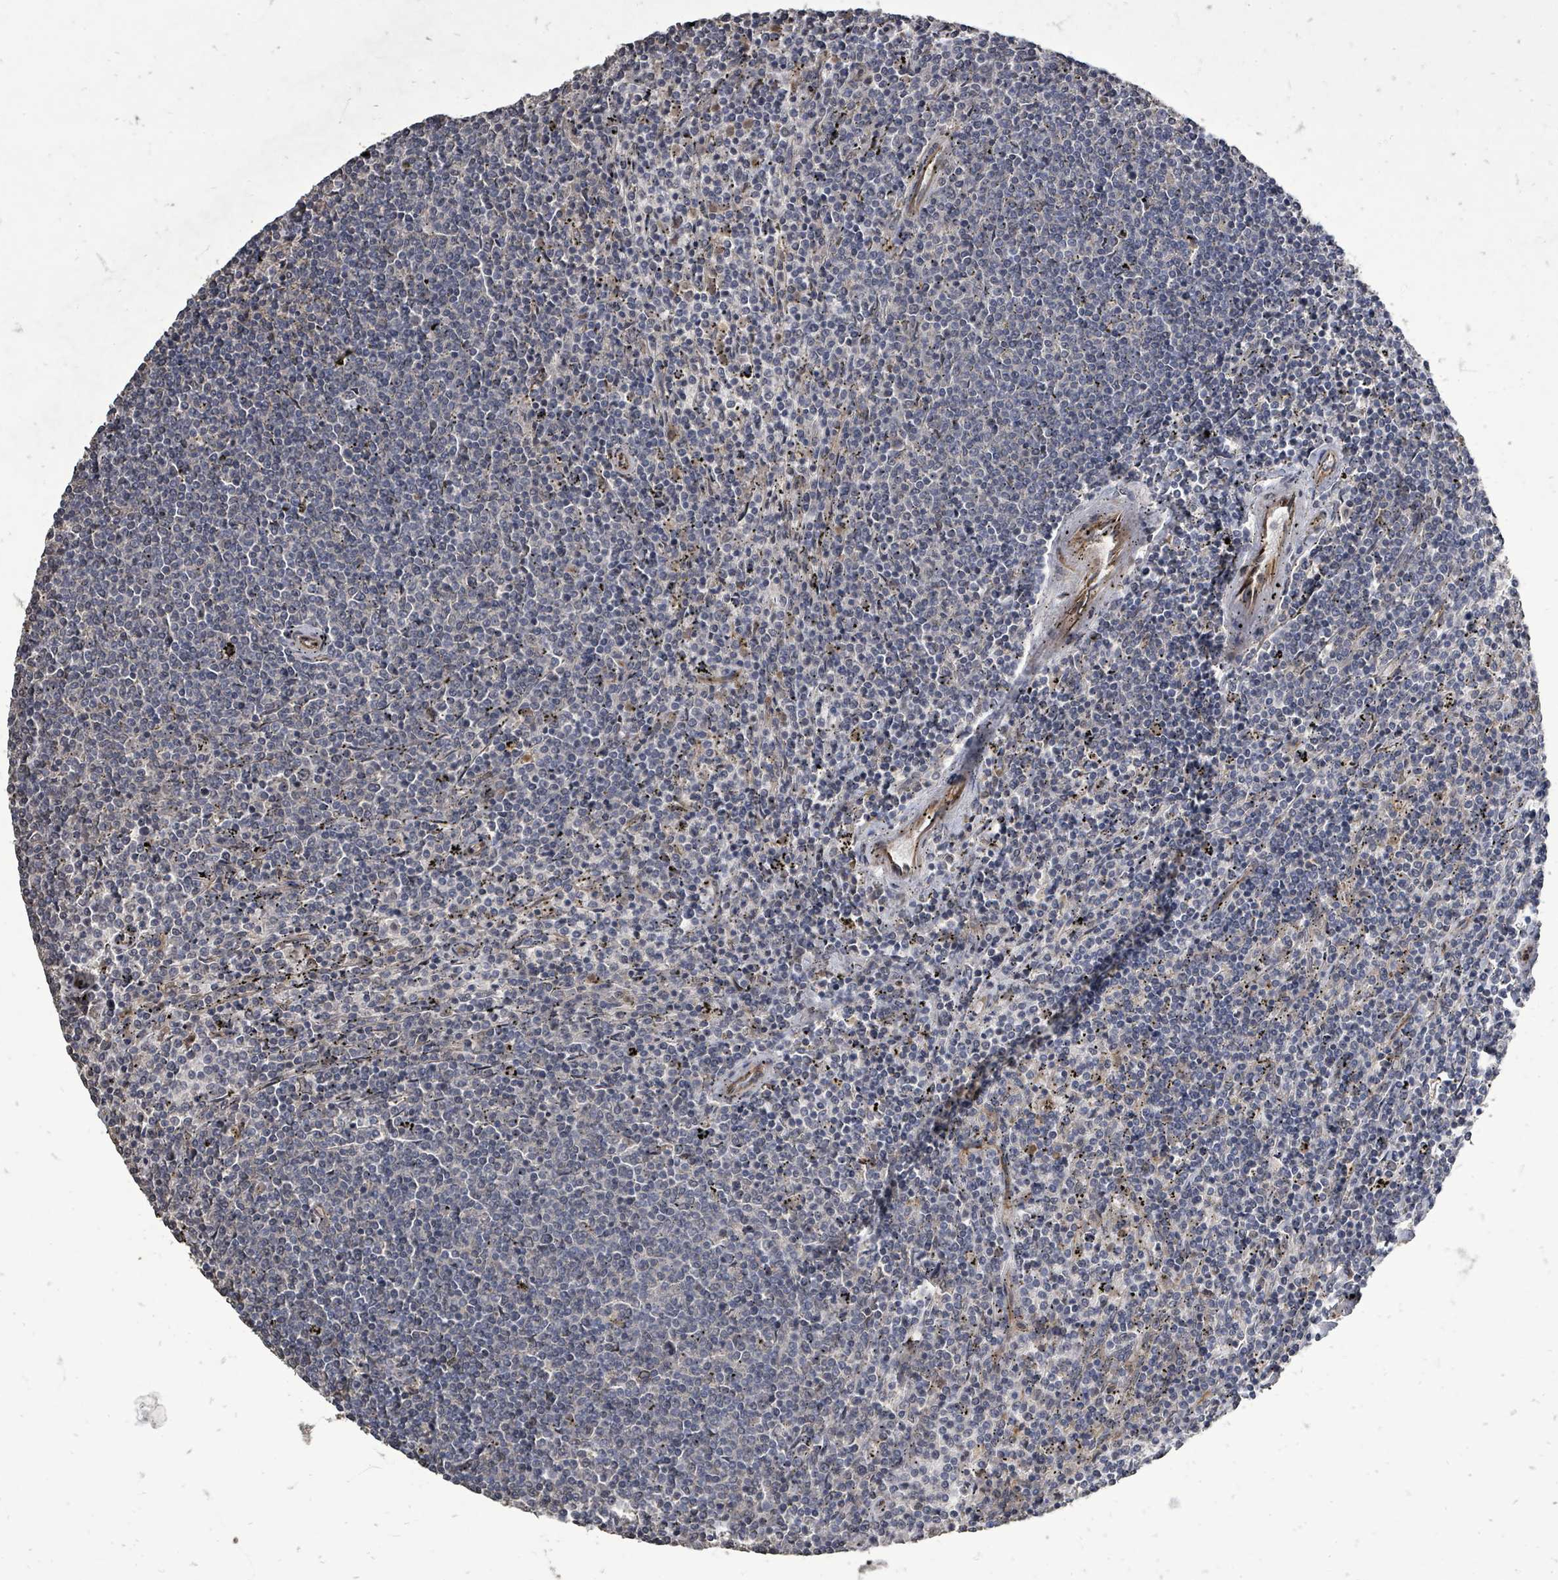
{"staining": {"intensity": "negative", "quantity": "none", "location": "none"}, "tissue": "lymphoma", "cell_type": "Tumor cells", "image_type": "cancer", "snomed": [{"axis": "morphology", "description": "Malignant lymphoma, non-Hodgkin's type, Low grade"}, {"axis": "topography", "description": "Spleen"}], "caption": "Immunohistochemistry (IHC) of lymphoma reveals no staining in tumor cells.", "gene": "RALGAPB", "patient": {"sex": "female", "age": 50}}